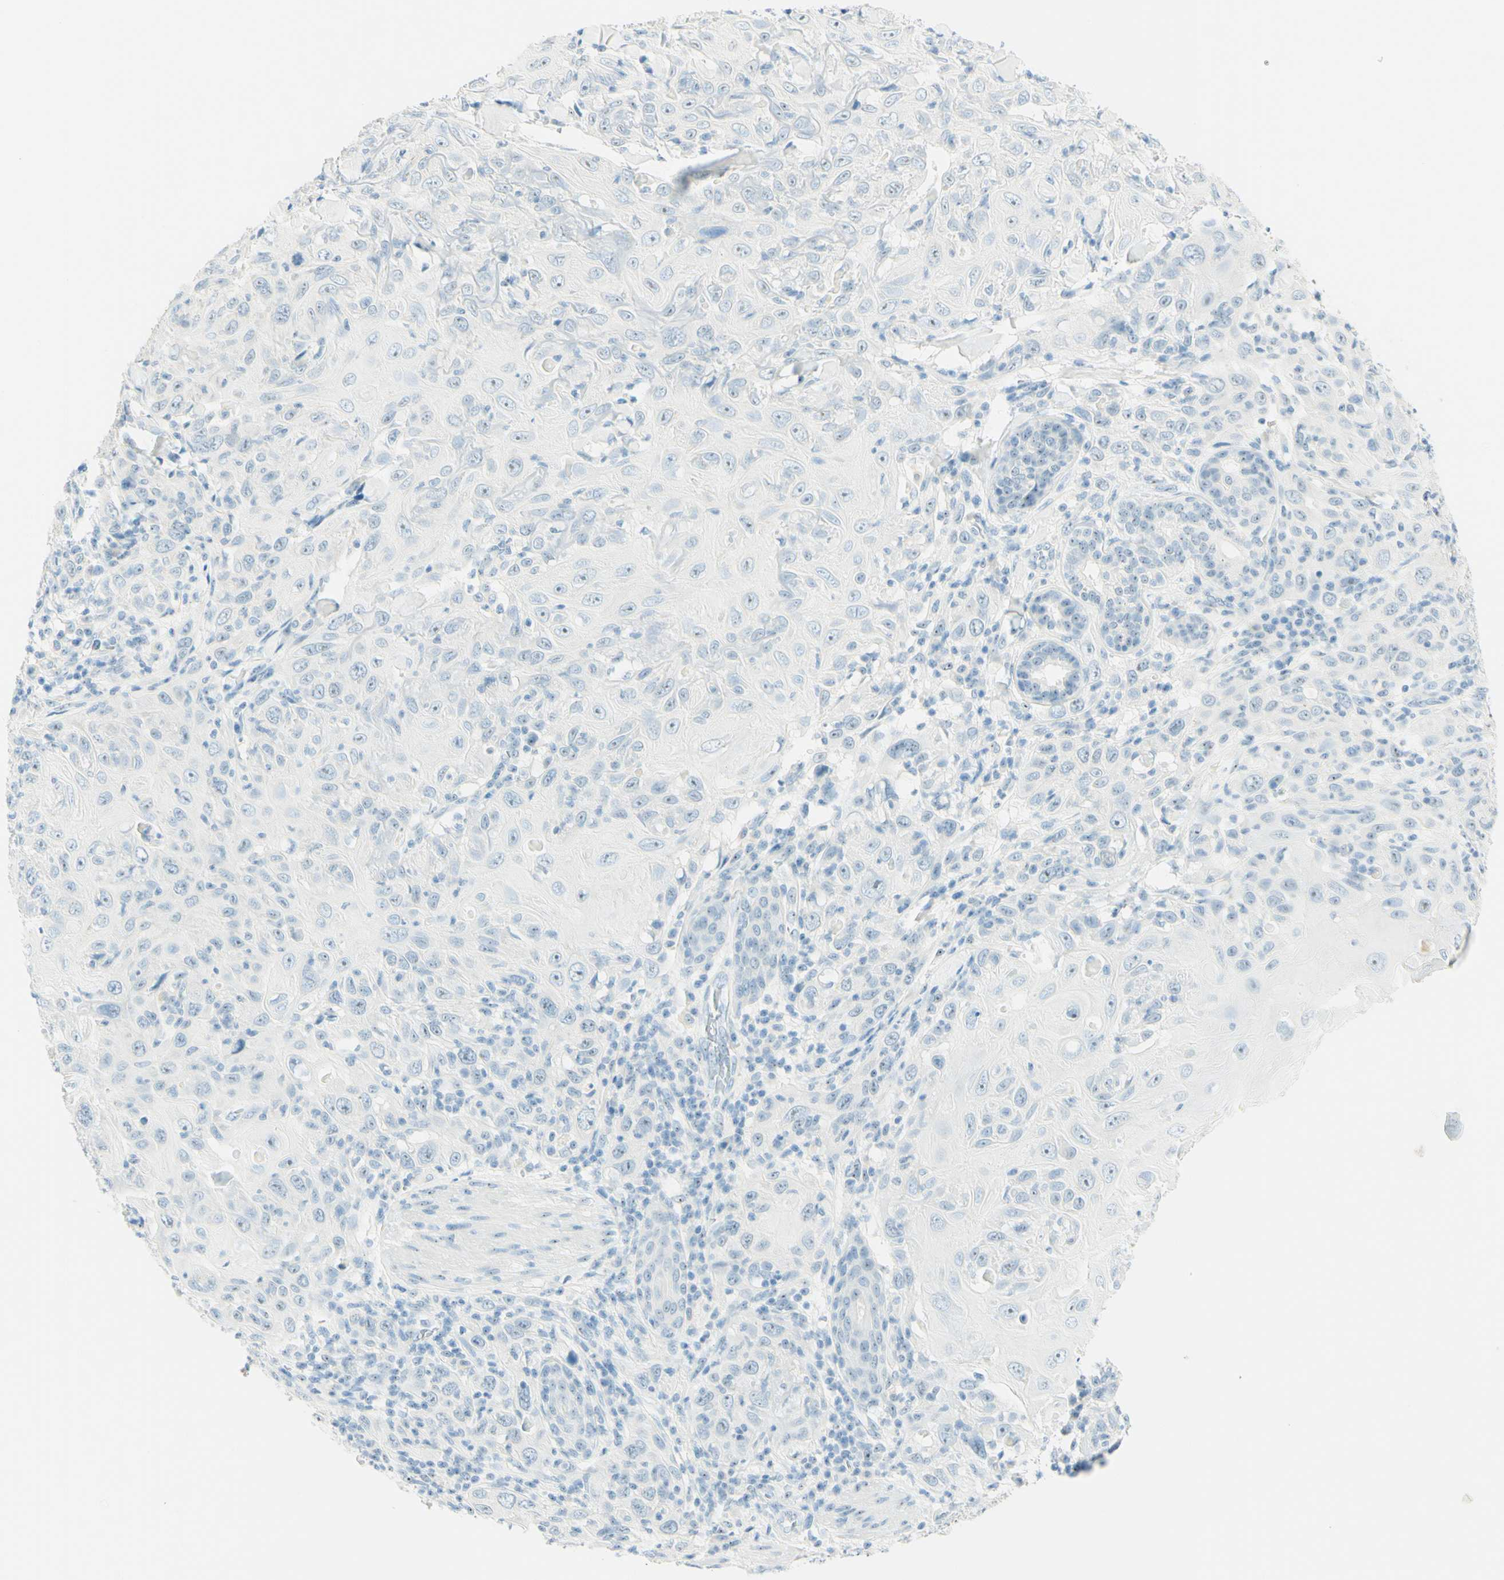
{"staining": {"intensity": "negative", "quantity": "none", "location": "none"}, "tissue": "skin cancer", "cell_type": "Tumor cells", "image_type": "cancer", "snomed": [{"axis": "morphology", "description": "Squamous cell carcinoma, NOS"}, {"axis": "topography", "description": "Skin"}], "caption": "Tumor cells show no significant expression in skin cancer (squamous cell carcinoma).", "gene": "FMR1NB", "patient": {"sex": "female", "age": 88}}